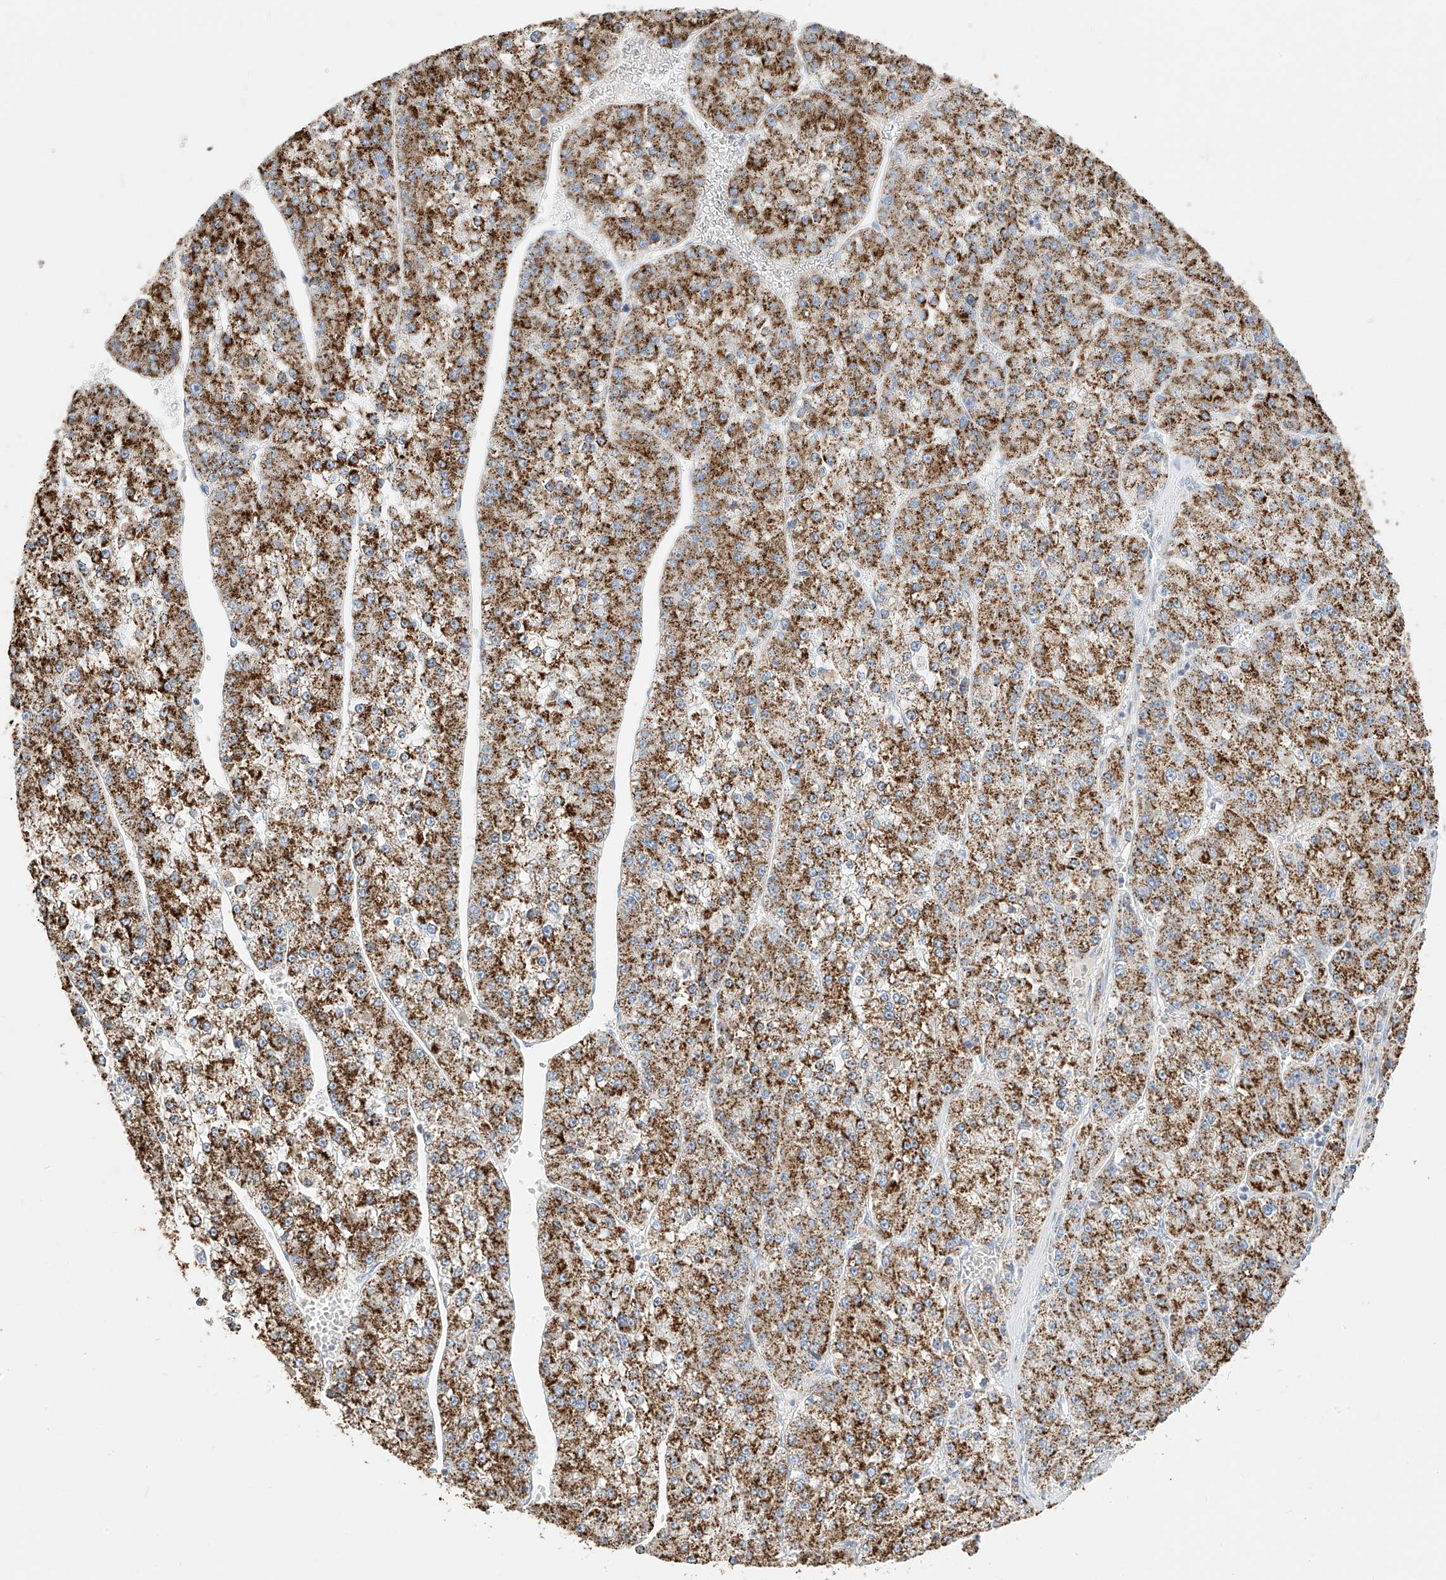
{"staining": {"intensity": "strong", "quantity": ">75%", "location": "cytoplasmic/membranous"}, "tissue": "liver cancer", "cell_type": "Tumor cells", "image_type": "cancer", "snomed": [{"axis": "morphology", "description": "Carcinoma, Hepatocellular, NOS"}, {"axis": "topography", "description": "Liver"}], "caption": "Liver hepatocellular carcinoma was stained to show a protein in brown. There is high levels of strong cytoplasmic/membranous staining in approximately >75% of tumor cells. (DAB (3,3'-diaminobenzidine) = brown stain, brightfield microscopy at high magnification).", "gene": "RASA2", "patient": {"sex": "female", "age": 73}}